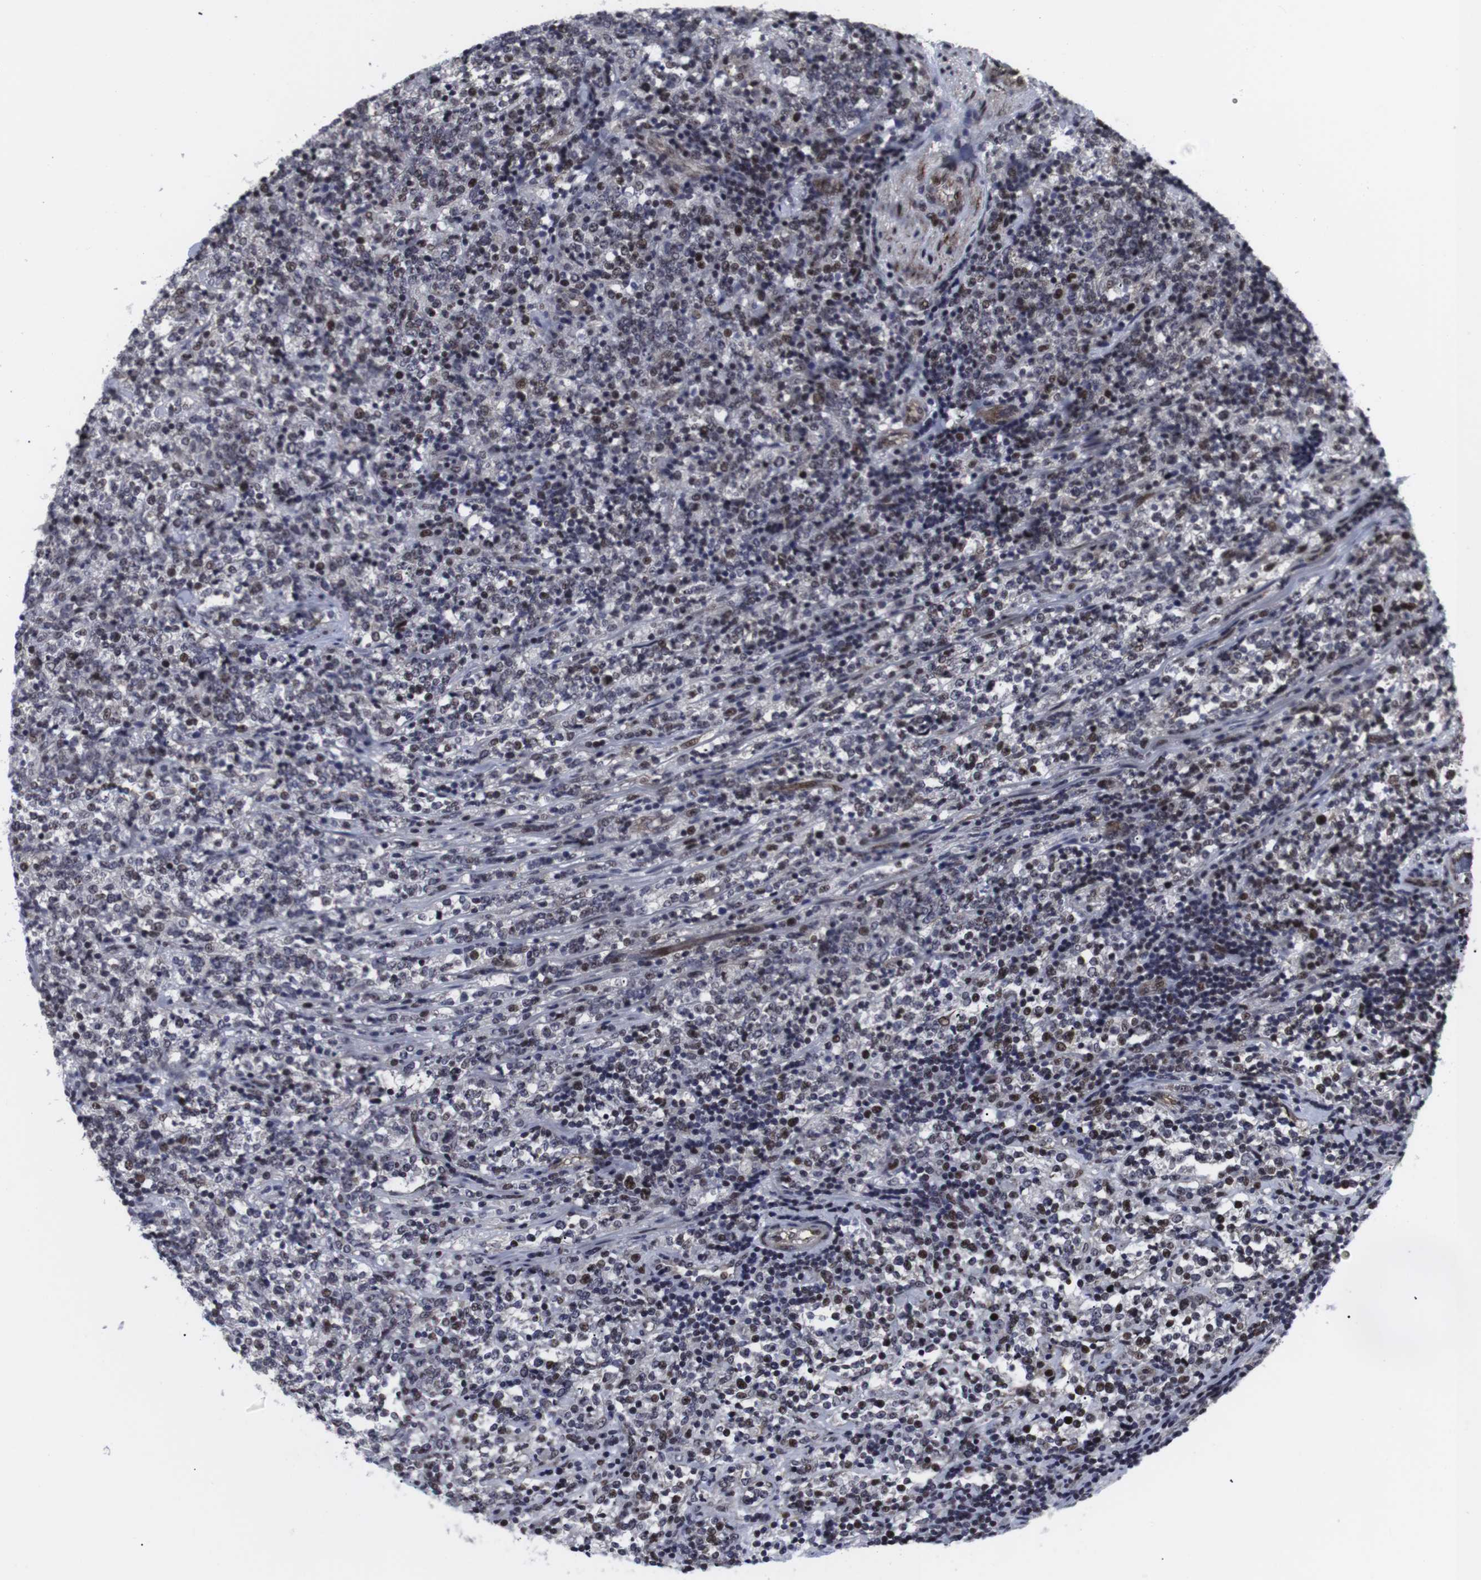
{"staining": {"intensity": "strong", "quantity": "25%-75%", "location": "nuclear"}, "tissue": "lymphoma", "cell_type": "Tumor cells", "image_type": "cancer", "snomed": [{"axis": "morphology", "description": "Malignant lymphoma, non-Hodgkin's type, High grade"}, {"axis": "topography", "description": "Soft tissue"}], "caption": "High-power microscopy captured an immunohistochemistry (IHC) photomicrograph of lymphoma, revealing strong nuclear staining in about 25%-75% of tumor cells. The staining was performed using DAB, with brown indicating positive protein expression. Nuclei are stained blue with hematoxylin.", "gene": "MLH1", "patient": {"sex": "male", "age": 18}}